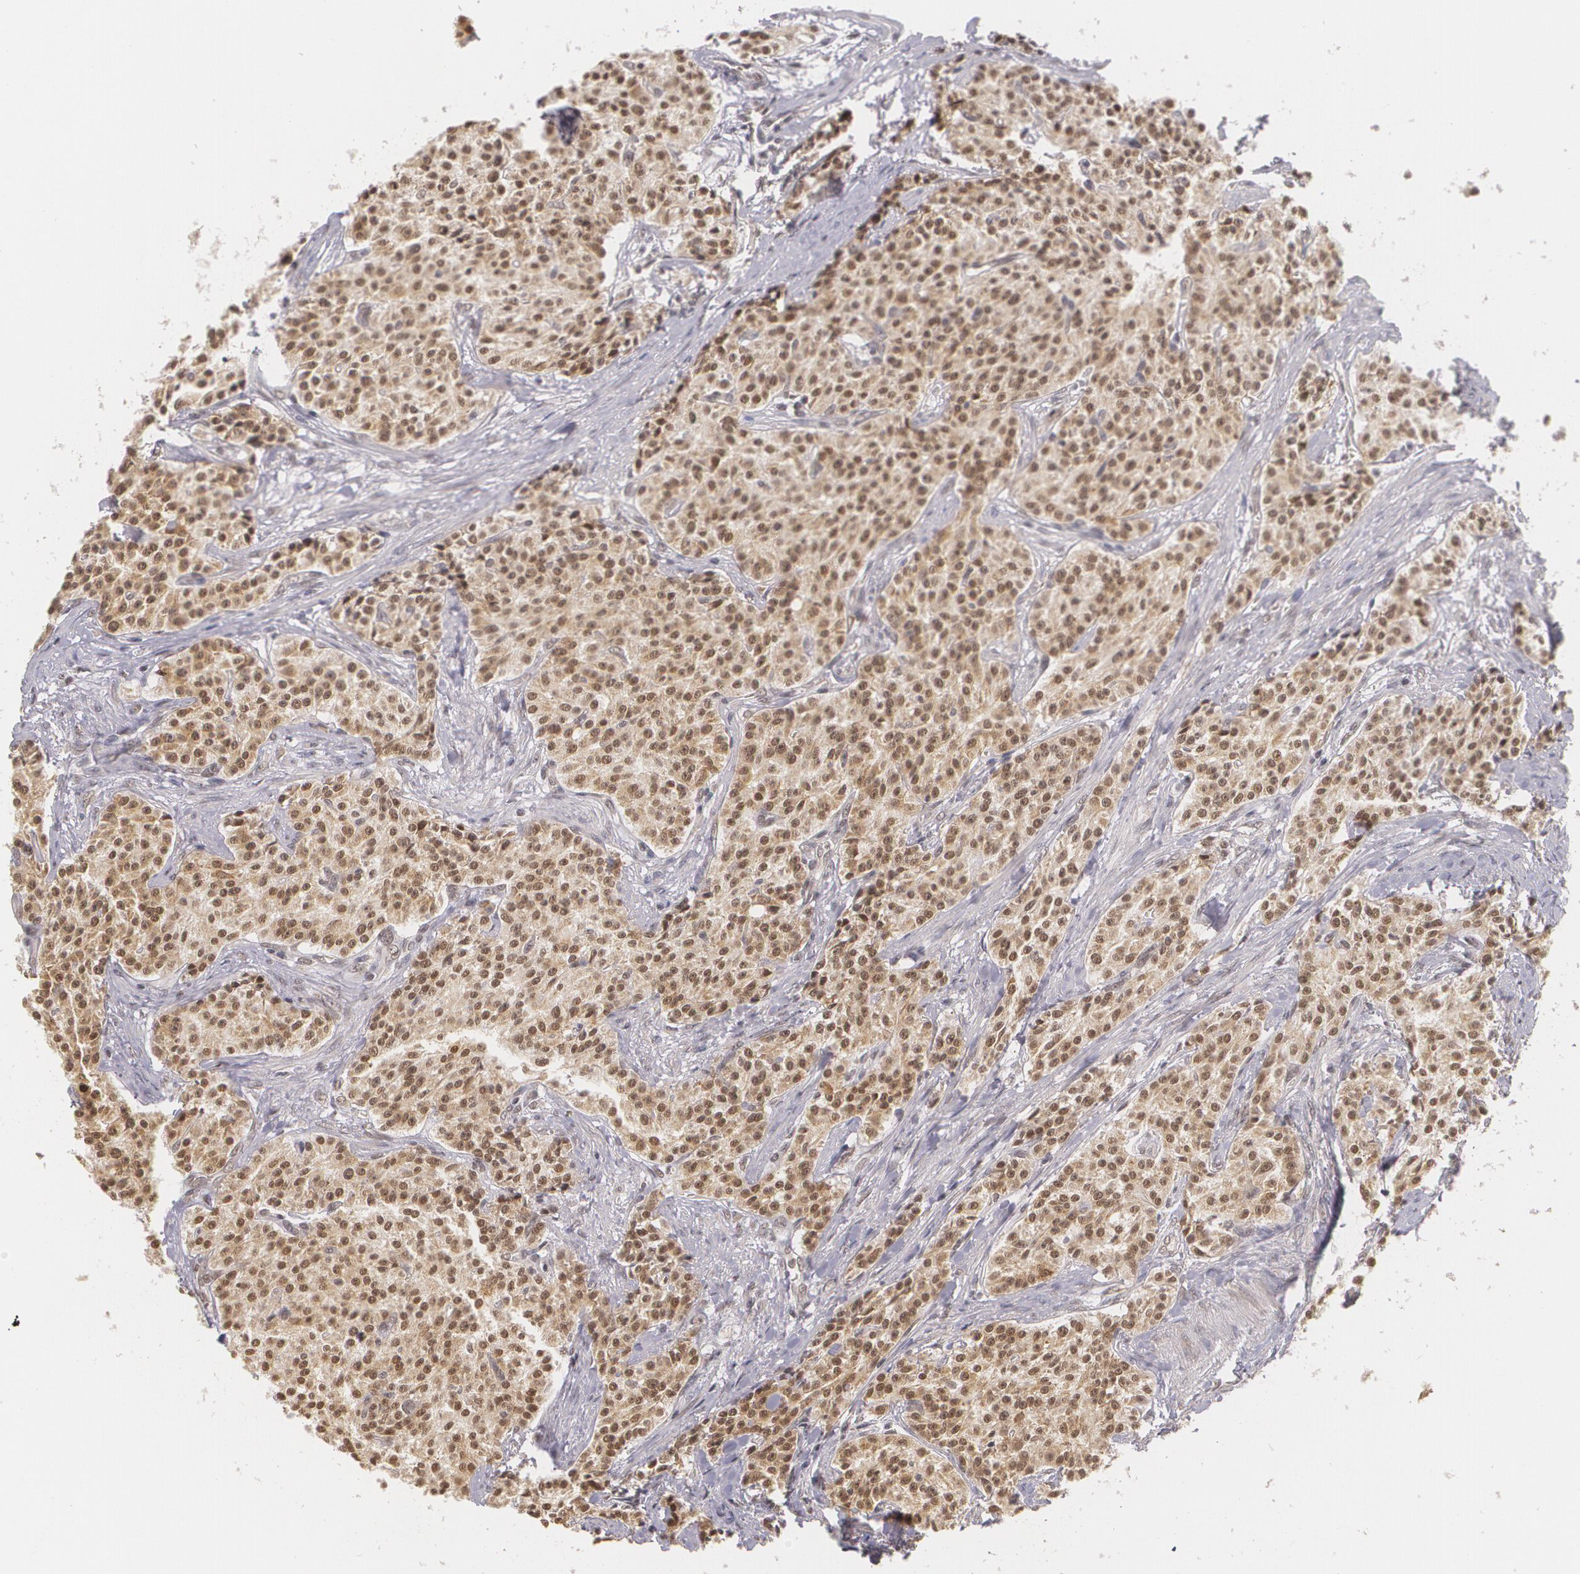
{"staining": {"intensity": "moderate", "quantity": ">75%", "location": "cytoplasmic/membranous,nuclear"}, "tissue": "carcinoid", "cell_type": "Tumor cells", "image_type": "cancer", "snomed": [{"axis": "morphology", "description": "Carcinoid, malignant, NOS"}, {"axis": "topography", "description": "Stomach"}], "caption": "IHC histopathology image of human carcinoid stained for a protein (brown), which reveals medium levels of moderate cytoplasmic/membranous and nuclear positivity in approximately >75% of tumor cells.", "gene": "ALX1", "patient": {"sex": "female", "age": 76}}